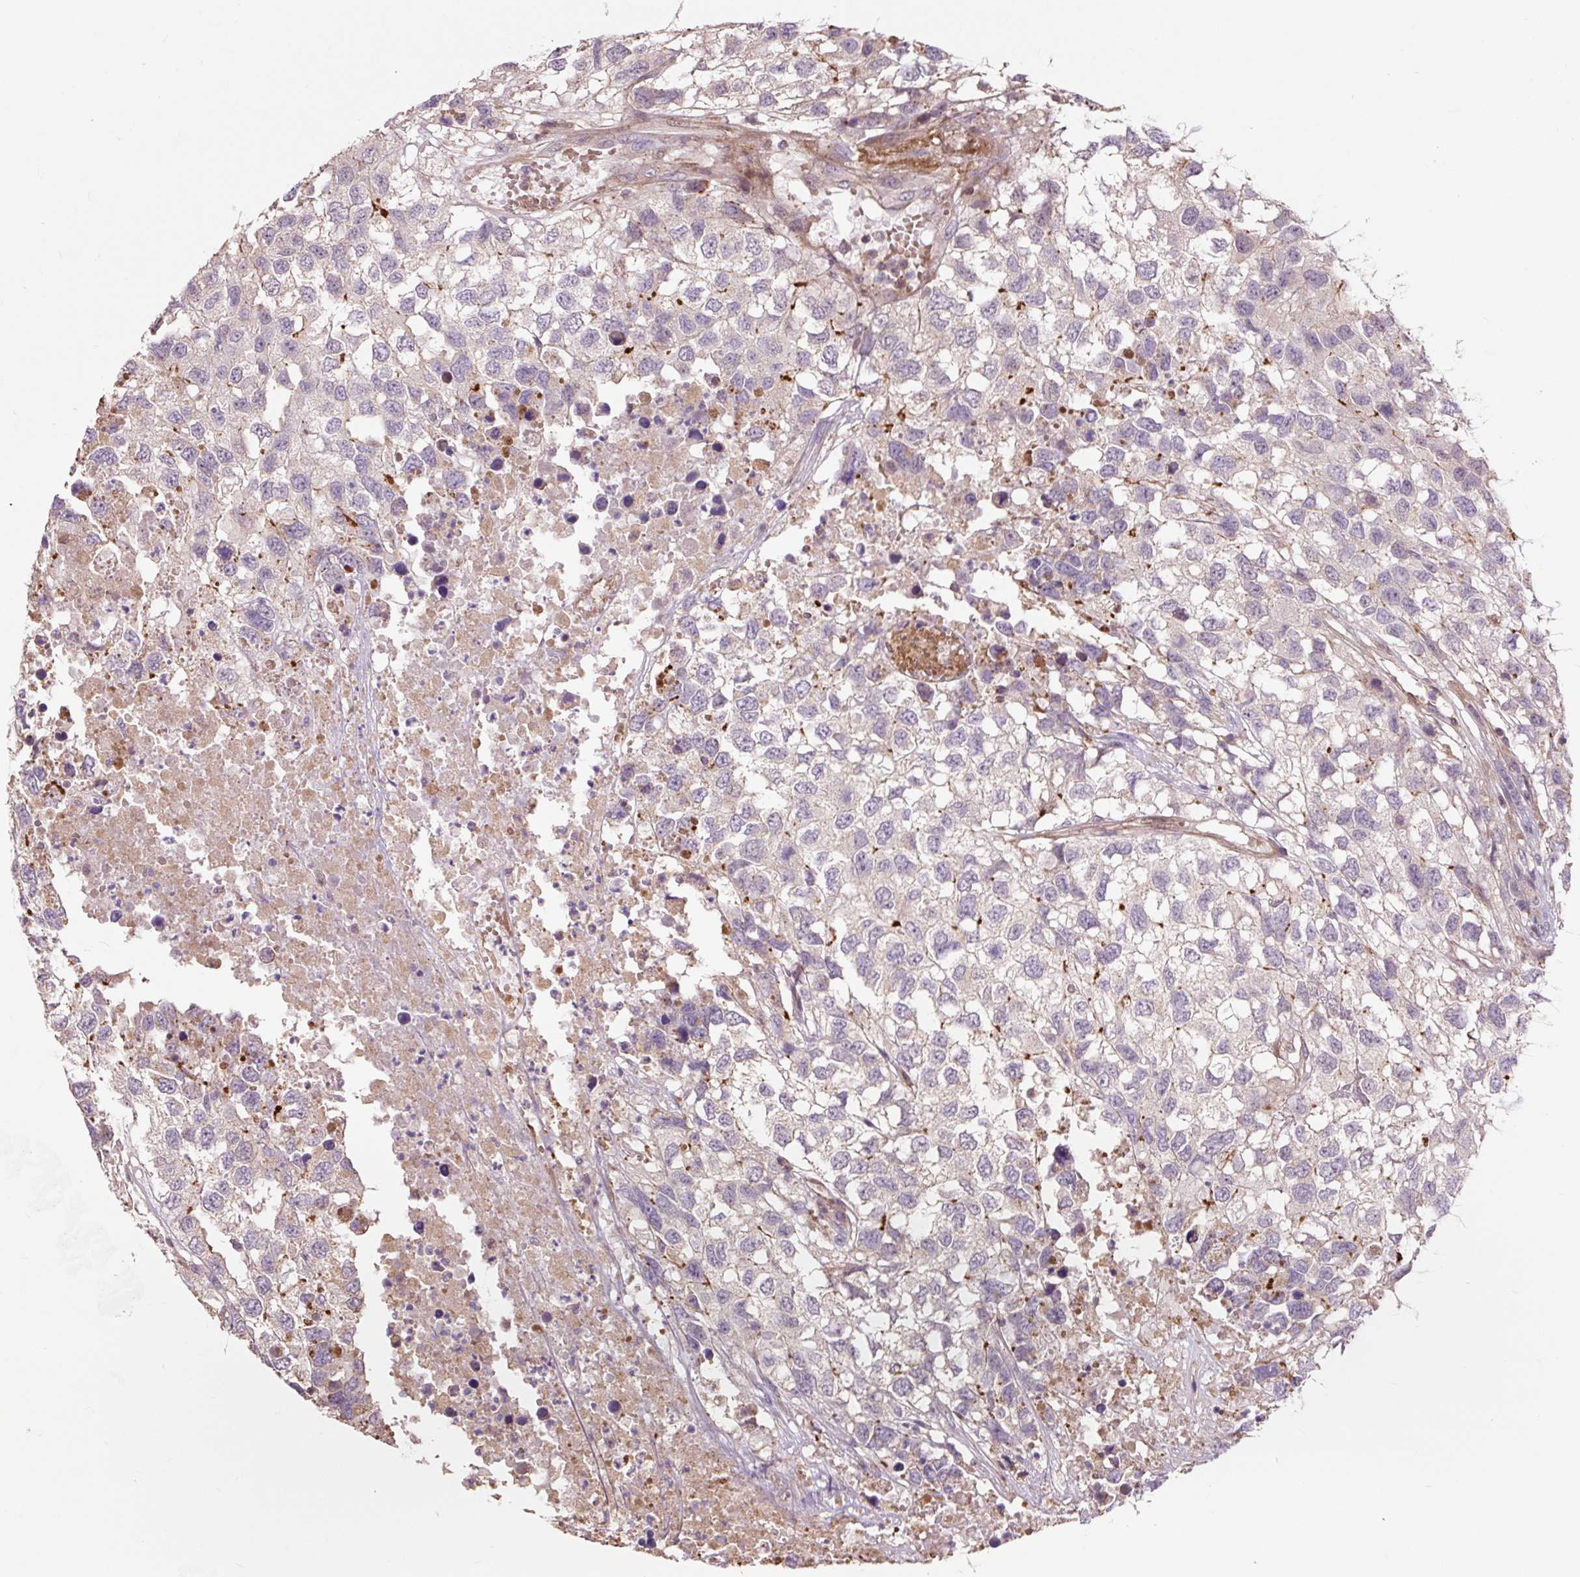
{"staining": {"intensity": "negative", "quantity": "none", "location": "none"}, "tissue": "testis cancer", "cell_type": "Tumor cells", "image_type": "cancer", "snomed": [{"axis": "morphology", "description": "Carcinoma, Embryonal, NOS"}, {"axis": "topography", "description": "Testis"}], "caption": "Tumor cells show no significant protein staining in testis cancer (embryonal carcinoma).", "gene": "PRIMPOL", "patient": {"sex": "male", "age": 83}}